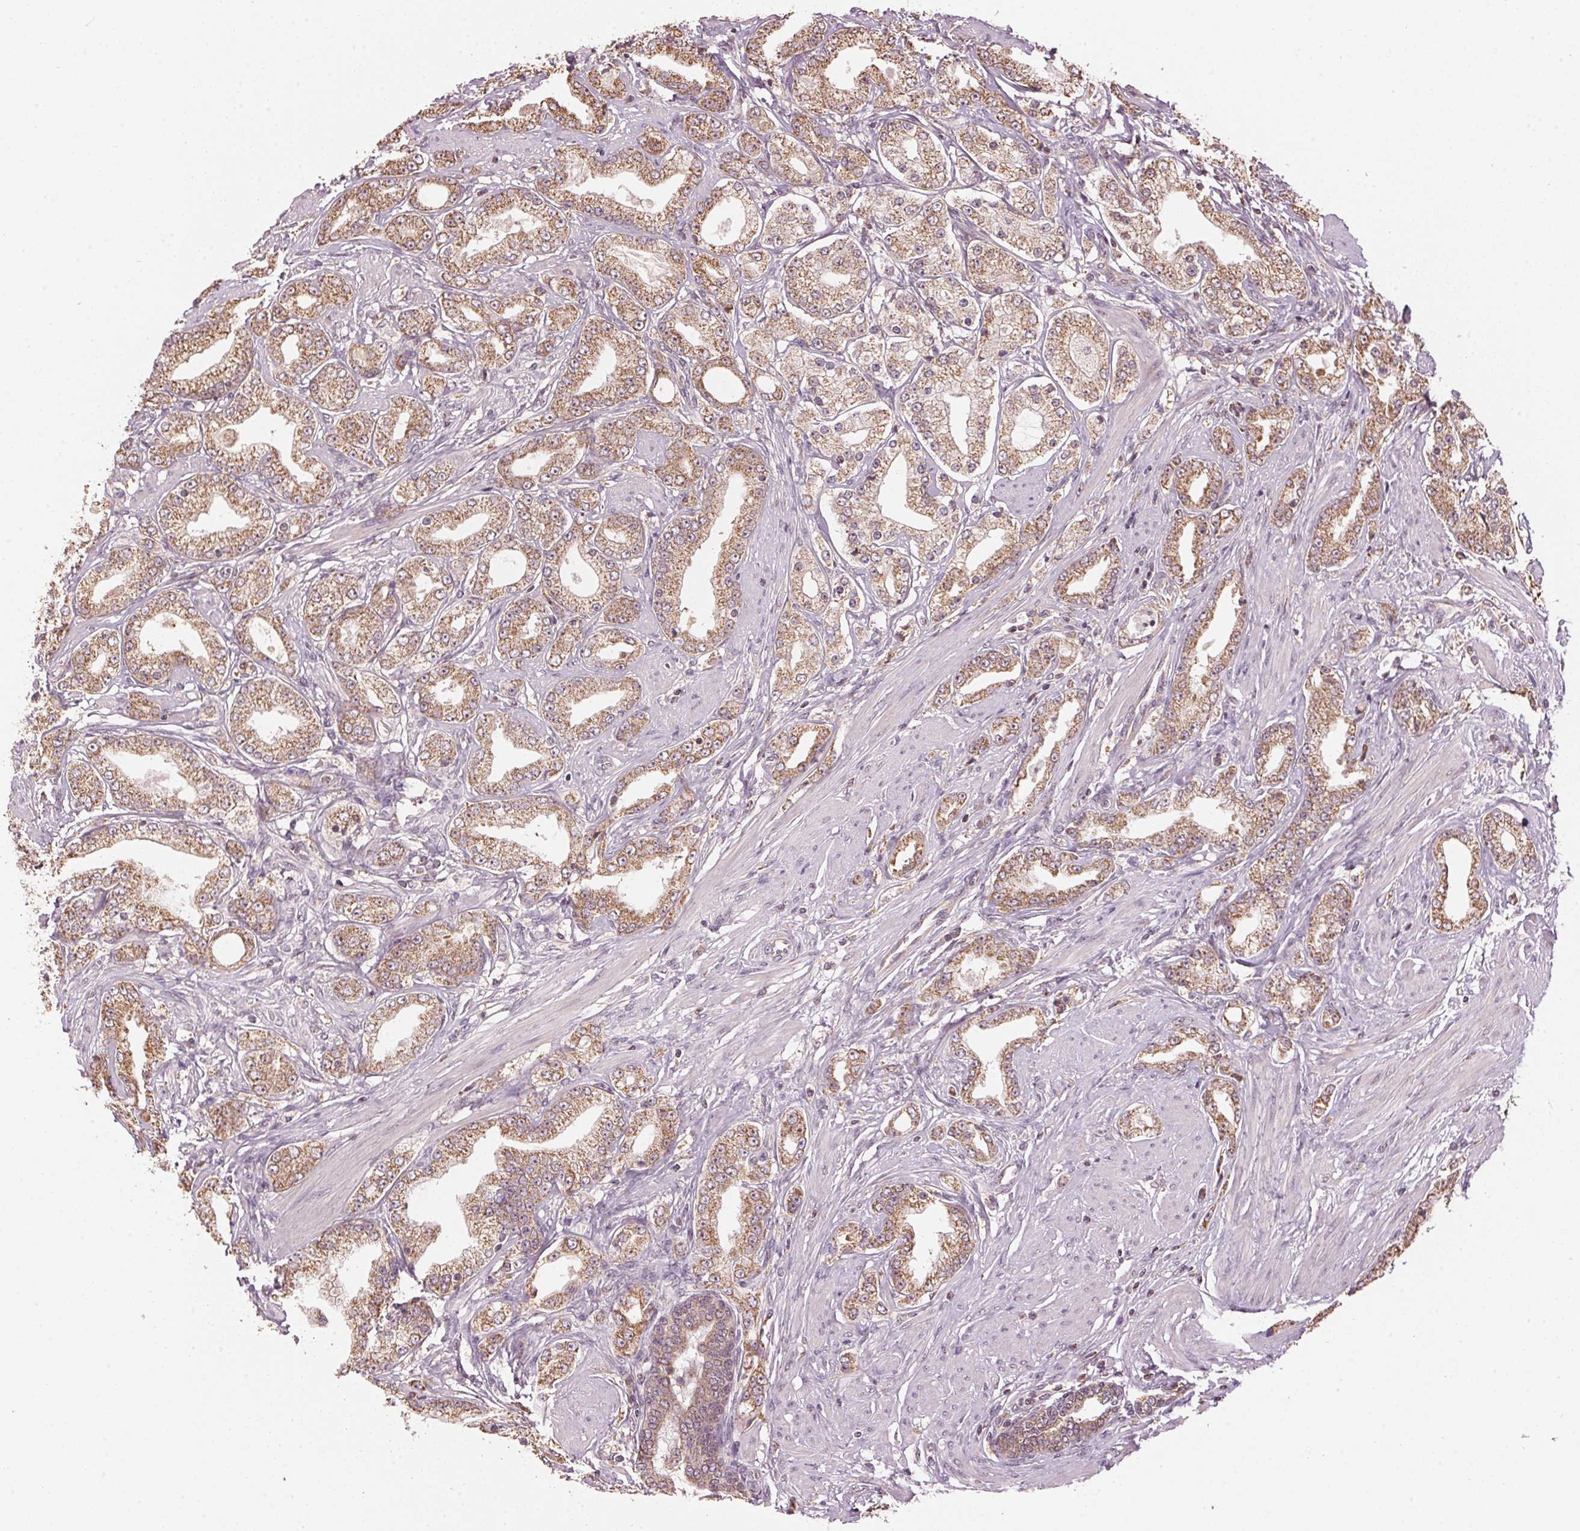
{"staining": {"intensity": "moderate", "quantity": ">75%", "location": "cytoplasmic/membranous"}, "tissue": "prostate cancer", "cell_type": "Tumor cells", "image_type": "cancer", "snomed": [{"axis": "morphology", "description": "Adenocarcinoma, High grade"}, {"axis": "topography", "description": "Prostate"}], "caption": "Immunohistochemical staining of high-grade adenocarcinoma (prostate) reveals moderate cytoplasmic/membranous protein expression in approximately >75% of tumor cells.", "gene": "ARHGAP6", "patient": {"sex": "male", "age": 67}}